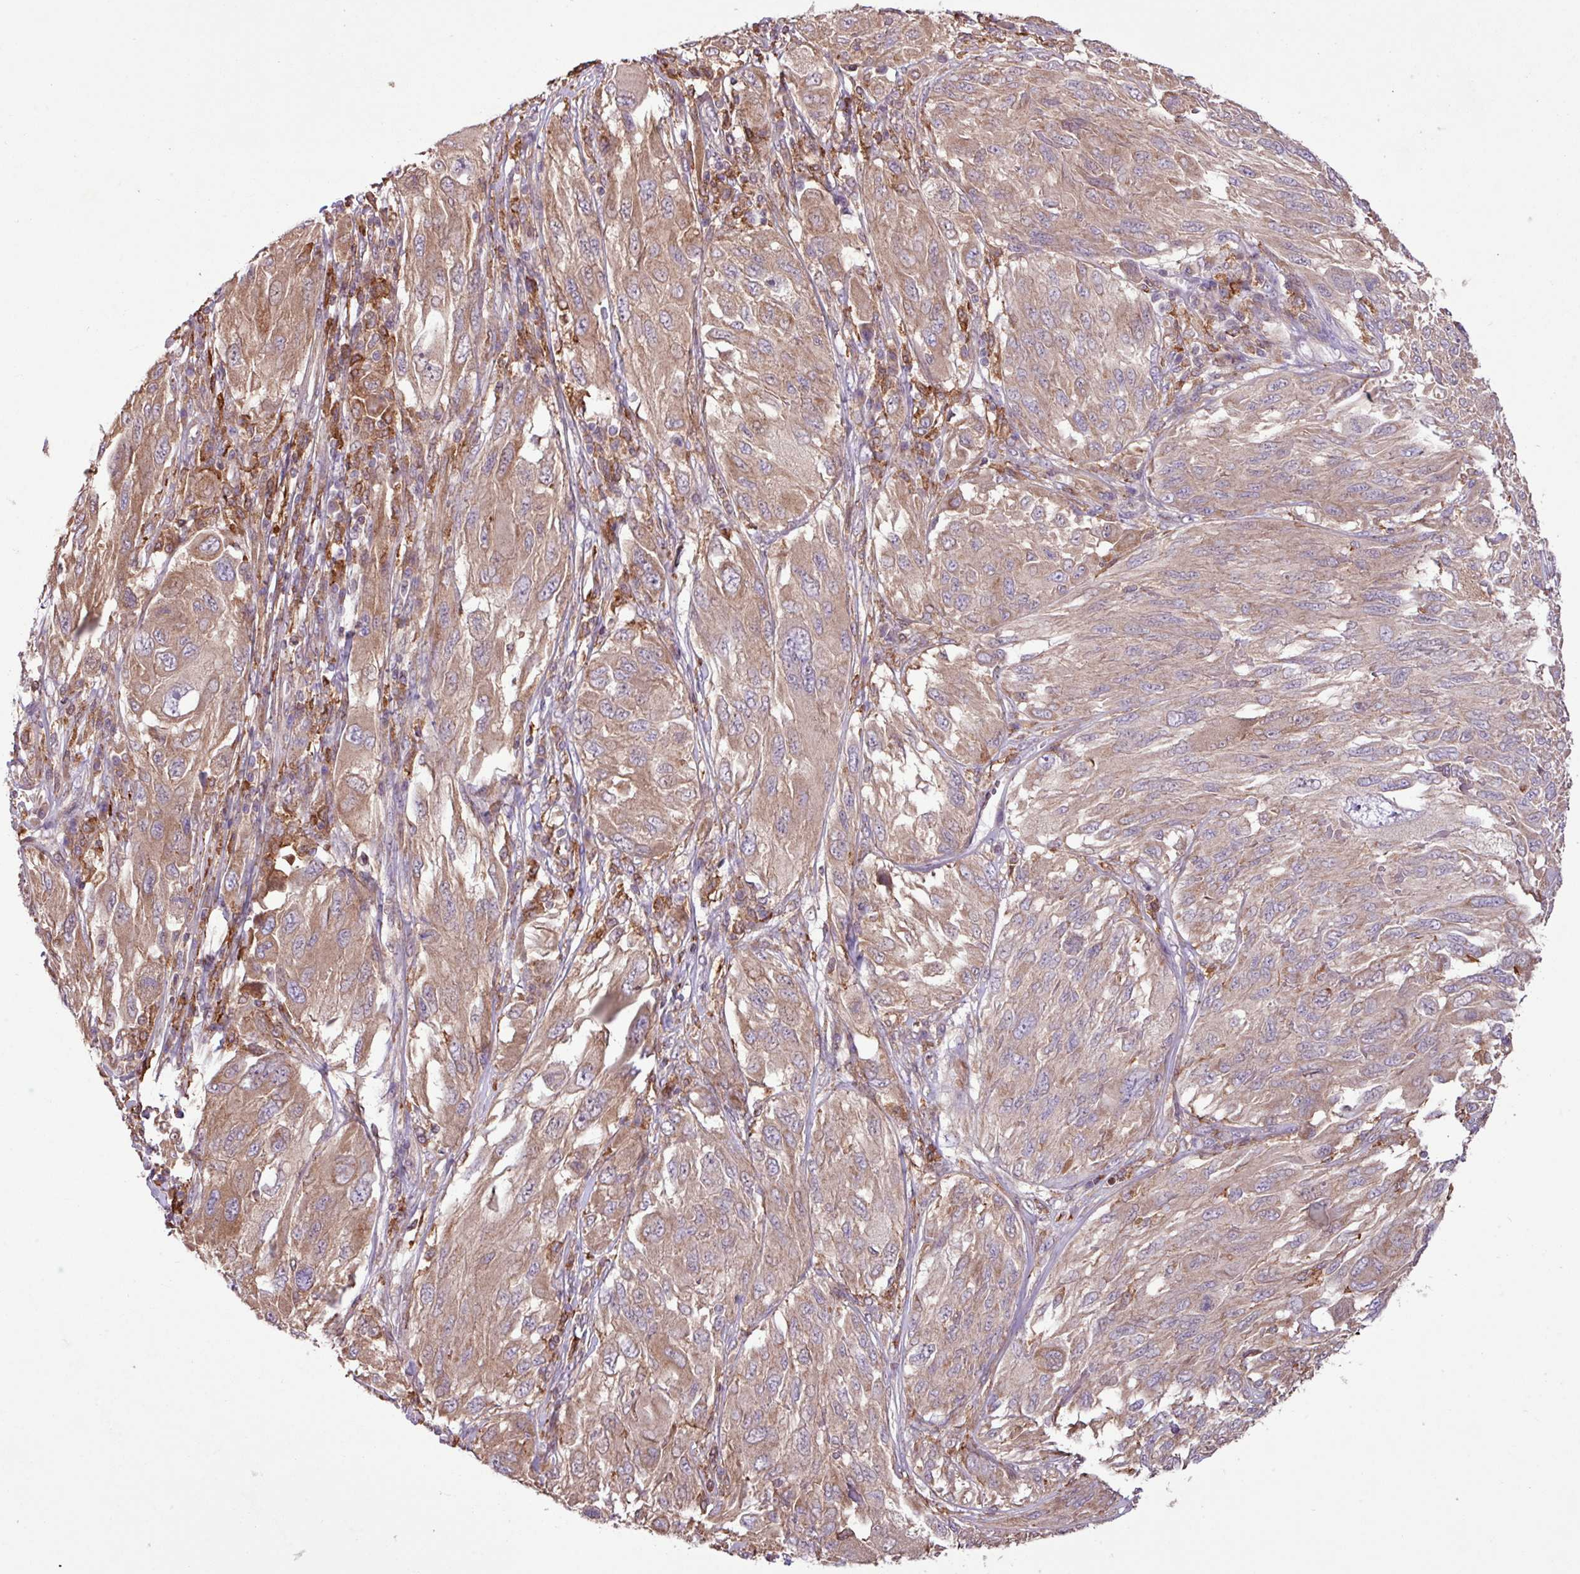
{"staining": {"intensity": "moderate", "quantity": ">75%", "location": "cytoplasmic/membranous"}, "tissue": "melanoma", "cell_type": "Tumor cells", "image_type": "cancer", "snomed": [{"axis": "morphology", "description": "Malignant melanoma, NOS"}, {"axis": "topography", "description": "Skin"}], "caption": "Protein staining of melanoma tissue shows moderate cytoplasmic/membranous staining in about >75% of tumor cells.", "gene": "ARHGEF25", "patient": {"sex": "female", "age": 91}}